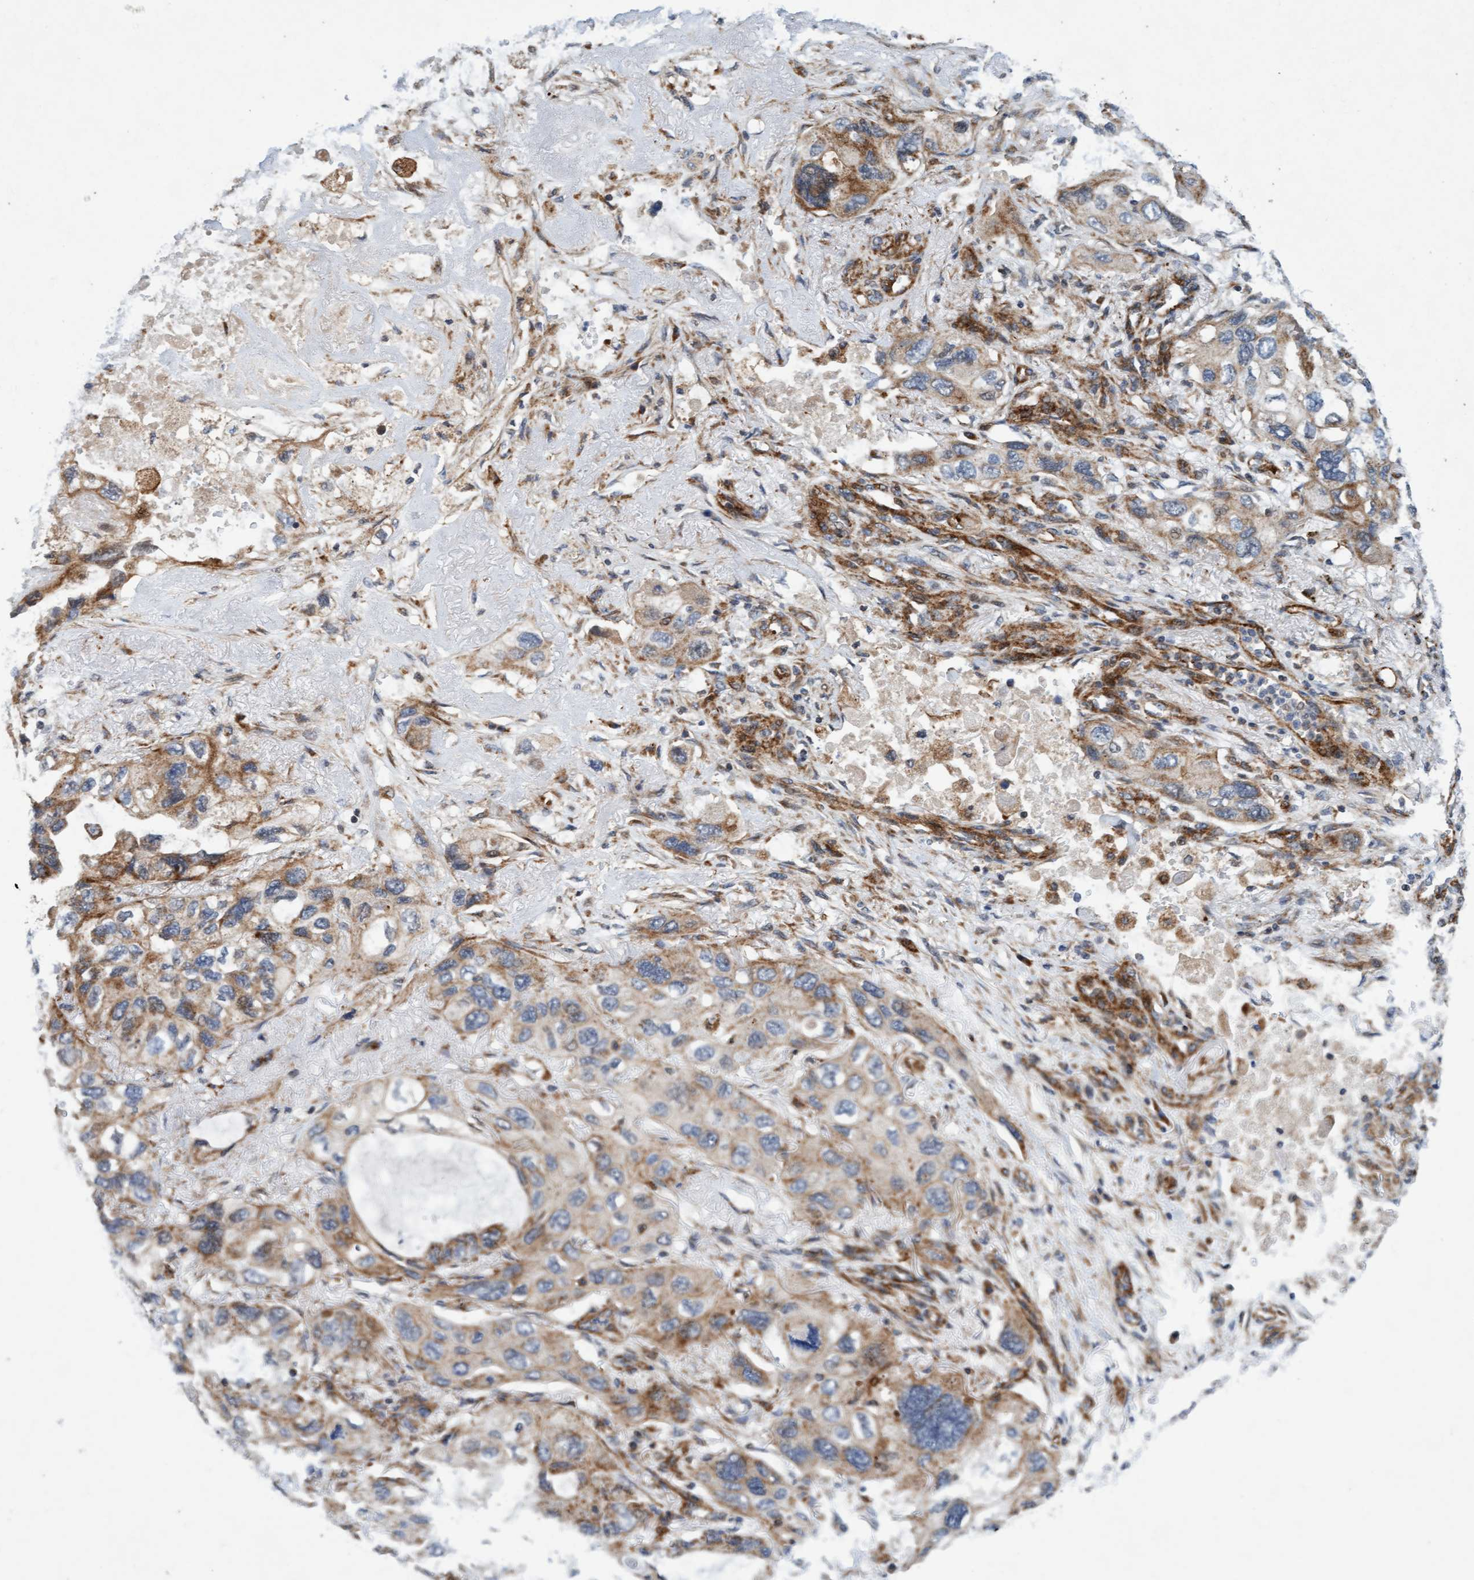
{"staining": {"intensity": "weak", "quantity": ">75%", "location": "cytoplasmic/membranous"}, "tissue": "lung cancer", "cell_type": "Tumor cells", "image_type": "cancer", "snomed": [{"axis": "morphology", "description": "Squamous cell carcinoma, NOS"}, {"axis": "topography", "description": "Lung"}], "caption": "Weak cytoplasmic/membranous positivity for a protein is appreciated in approximately >75% of tumor cells of lung squamous cell carcinoma using immunohistochemistry (IHC).", "gene": "TMEM70", "patient": {"sex": "female", "age": 73}}